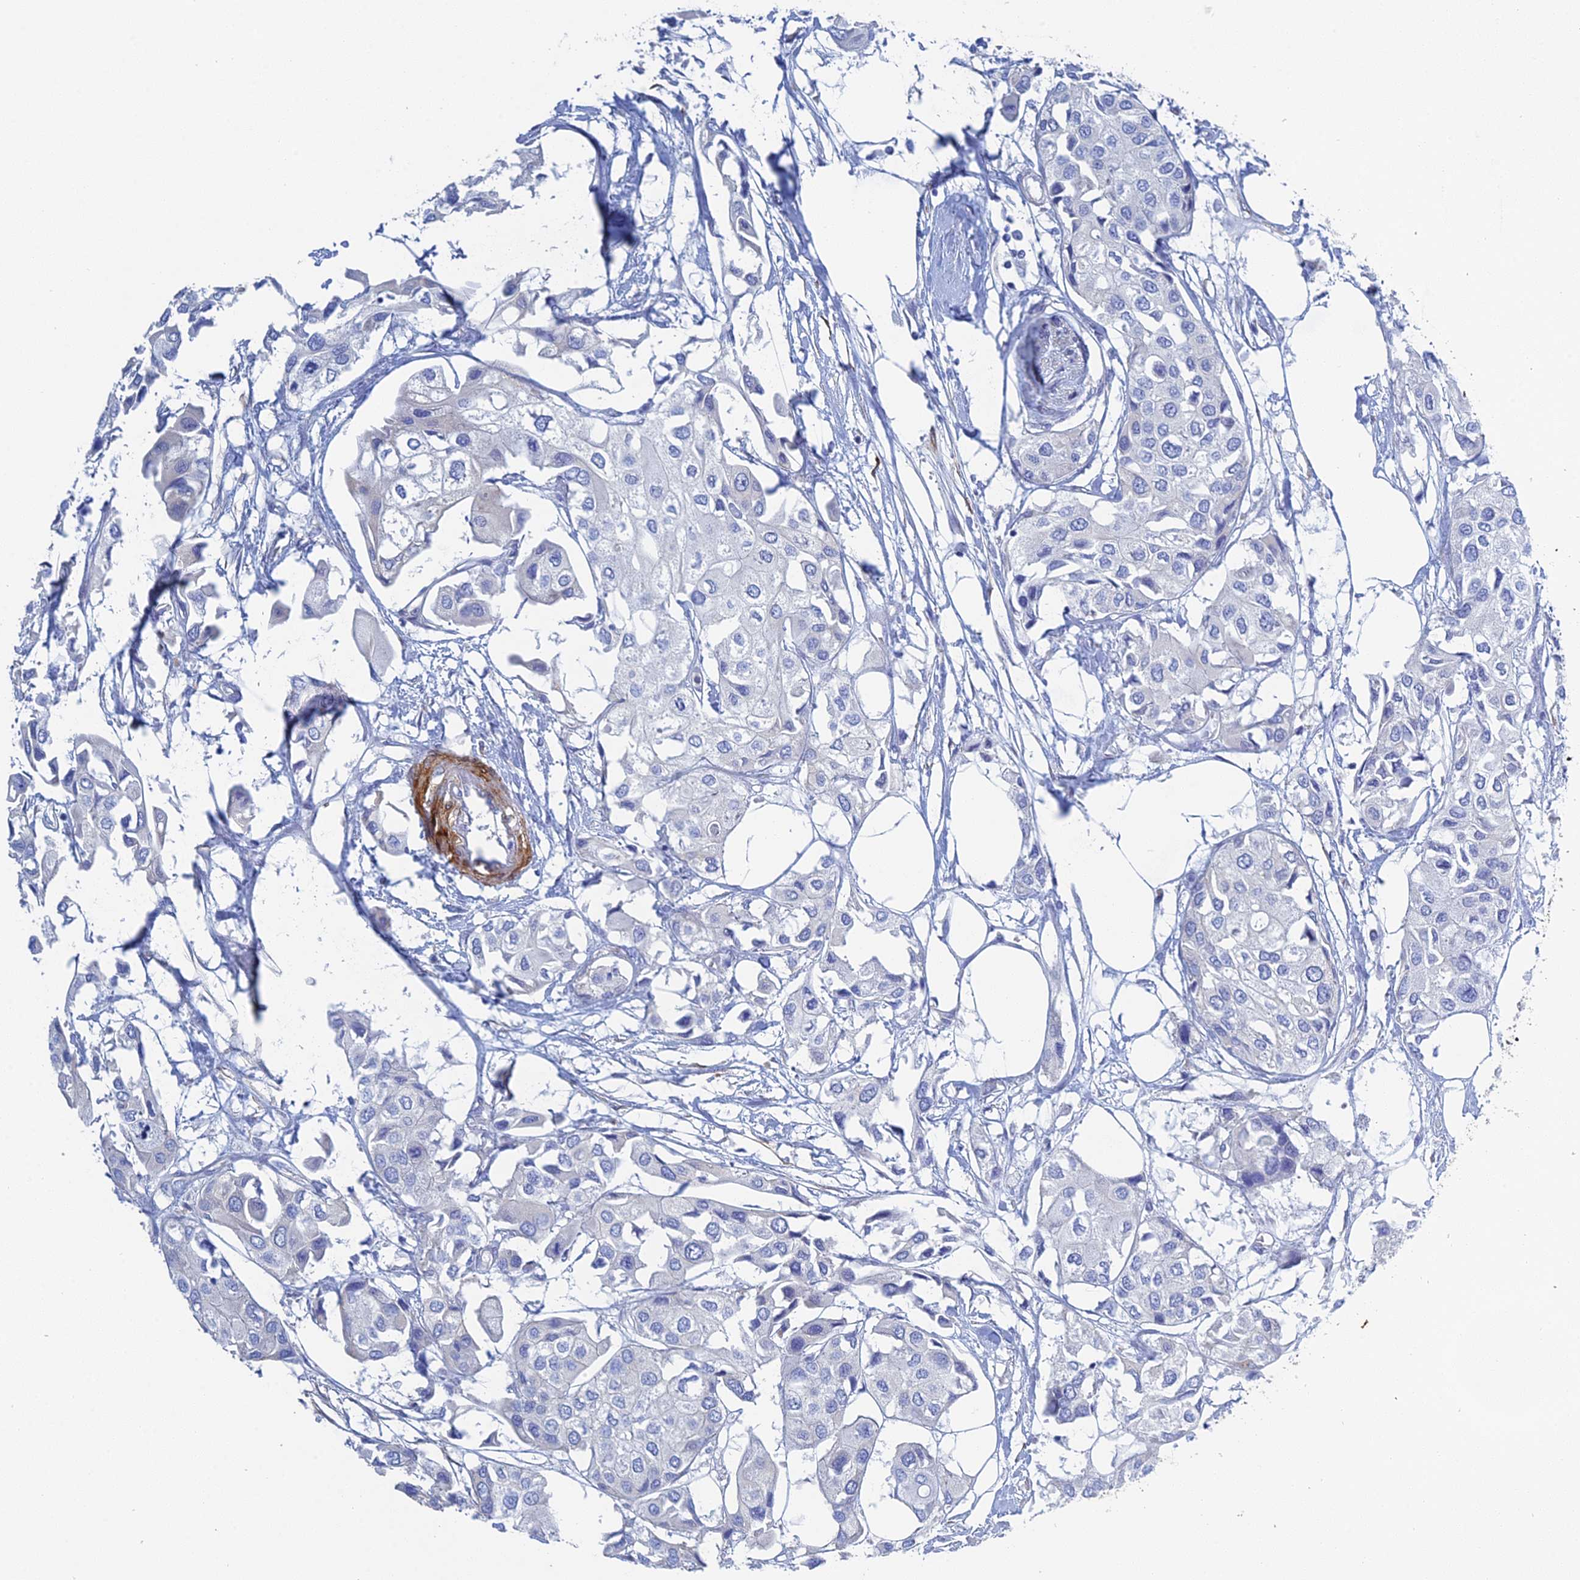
{"staining": {"intensity": "negative", "quantity": "none", "location": "none"}, "tissue": "urothelial cancer", "cell_type": "Tumor cells", "image_type": "cancer", "snomed": [{"axis": "morphology", "description": "Urothelial carcinoma, High grade"}, {"axis": "topography", "description": "Urinary bladder"}], "caption": "There is no significant expression in tumor cells of urothelial cancer.", "gene": "PCDHA8", "patient": {"sex": "male", "age": 64}}